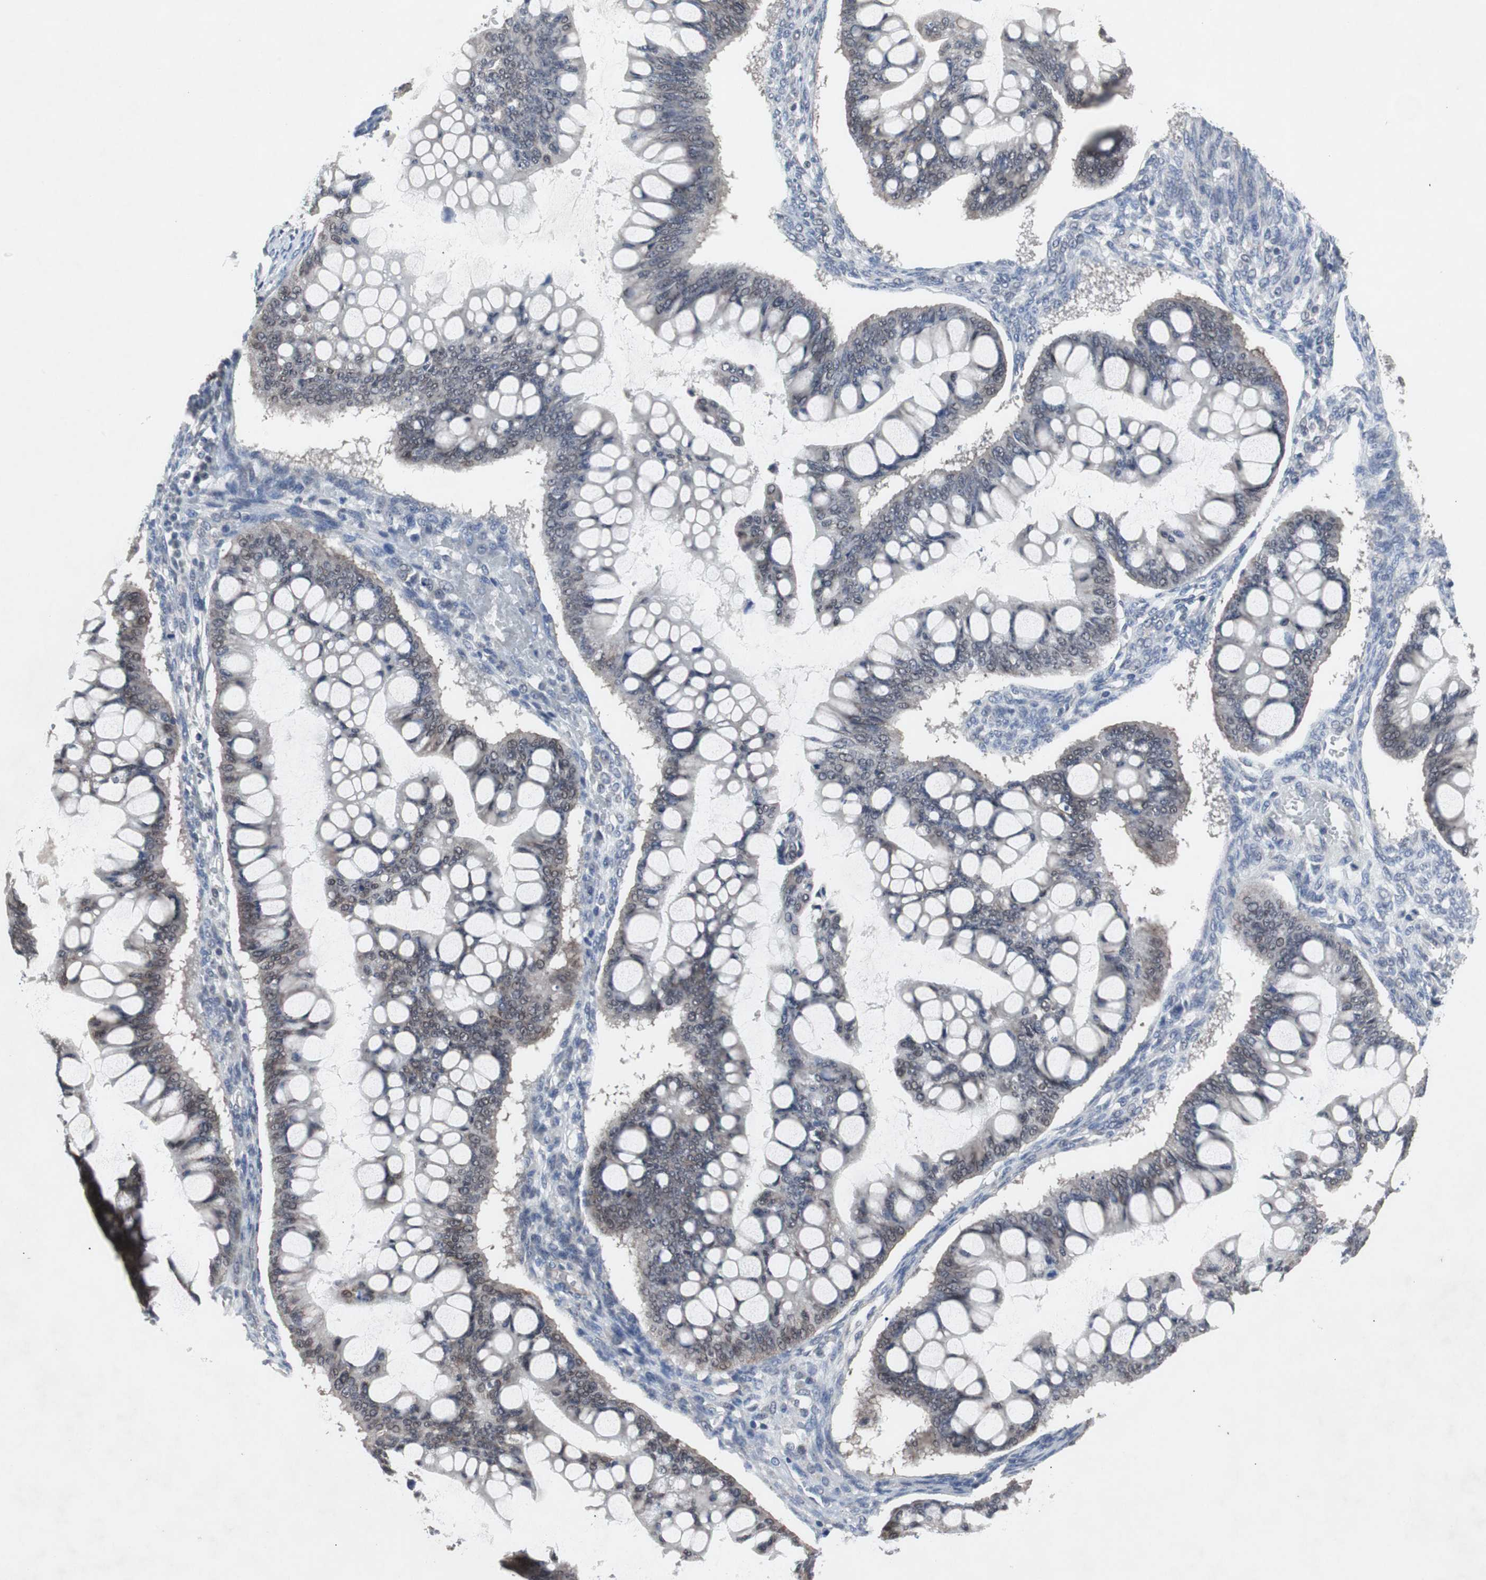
{"staining": {"intensity": "weak", "quantity": "25%-75%", "location": "cytoplasmic/membranous"}, "tissue": "ovarian cancer", "cell_type": "Tumor cells", "image_type": "cancer", "snomed": [{"axis": "morphology", "description": "Cystadenocarcinoma, mucinous, NOS"}, {"axis": "topography", "description": "Ovary"}], "caption": "Mucinous cystadenocarcinoma (ovarian) stained with a brown dye reveals weak cytoplasmic/membranous positive staining in approximately 25%-75% of tumor cells.", "gene": "RBM47", "patient": {"sex": "female", "age": 73}}